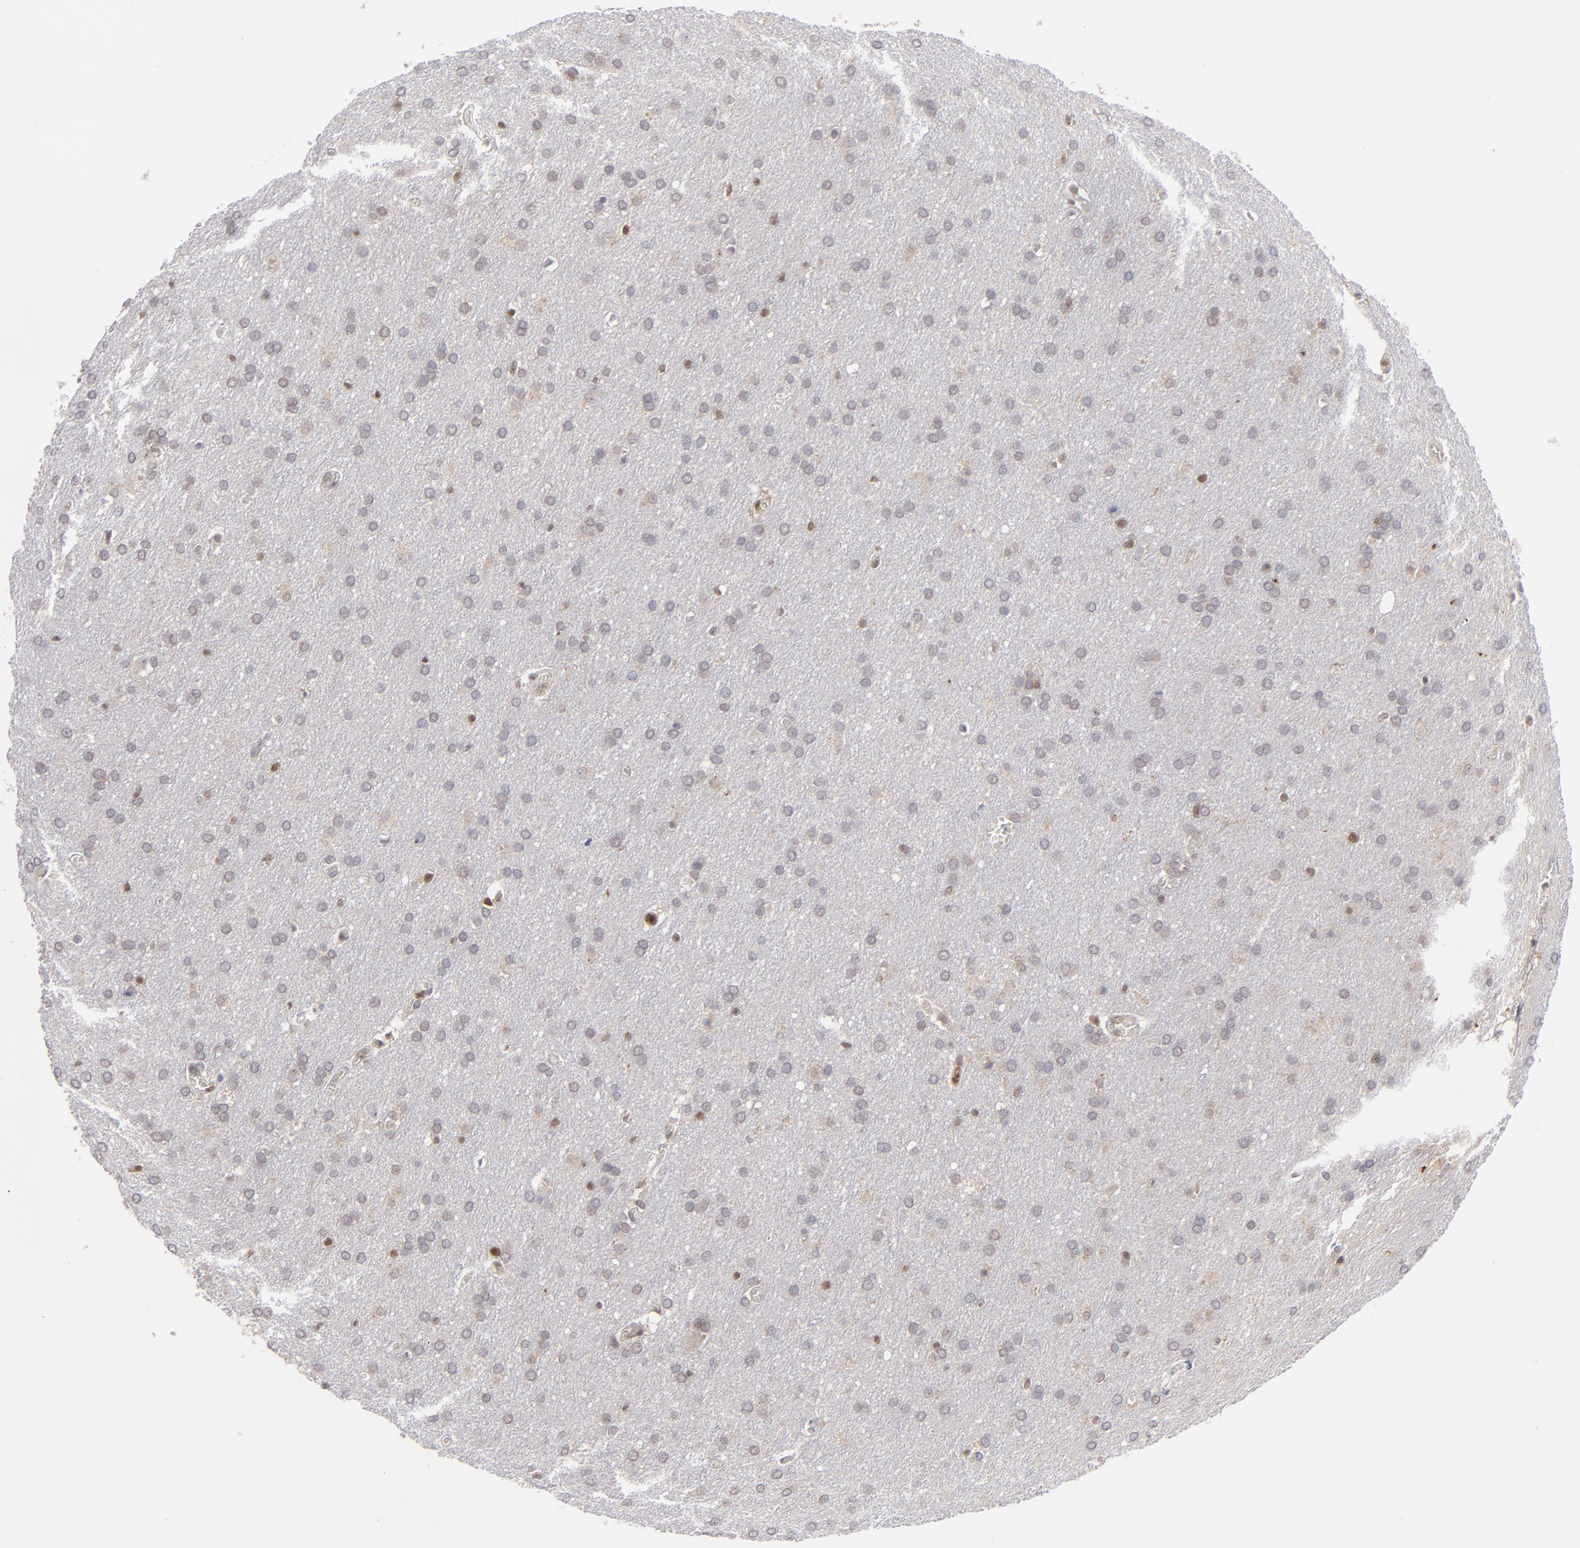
{"staining": {"intensity": "weak", "quantity": "<25%", "location": "cytoplasmic/membranous,nuclear"}, "tissue": "glioma", "cell_type": "Tumor cells", "image_type": "cancer", "snomed": [{"axis": "morphology", "description": "Glioma, malignant, Low grade"}, {"axis": "topography", "description": "Brain"}], "caption": "This is a micrograph of IHC staining of glioma, which shows no expression in tumor cells.", "gene": "GSR", "patient": {"sex": "female", "age": 32}}